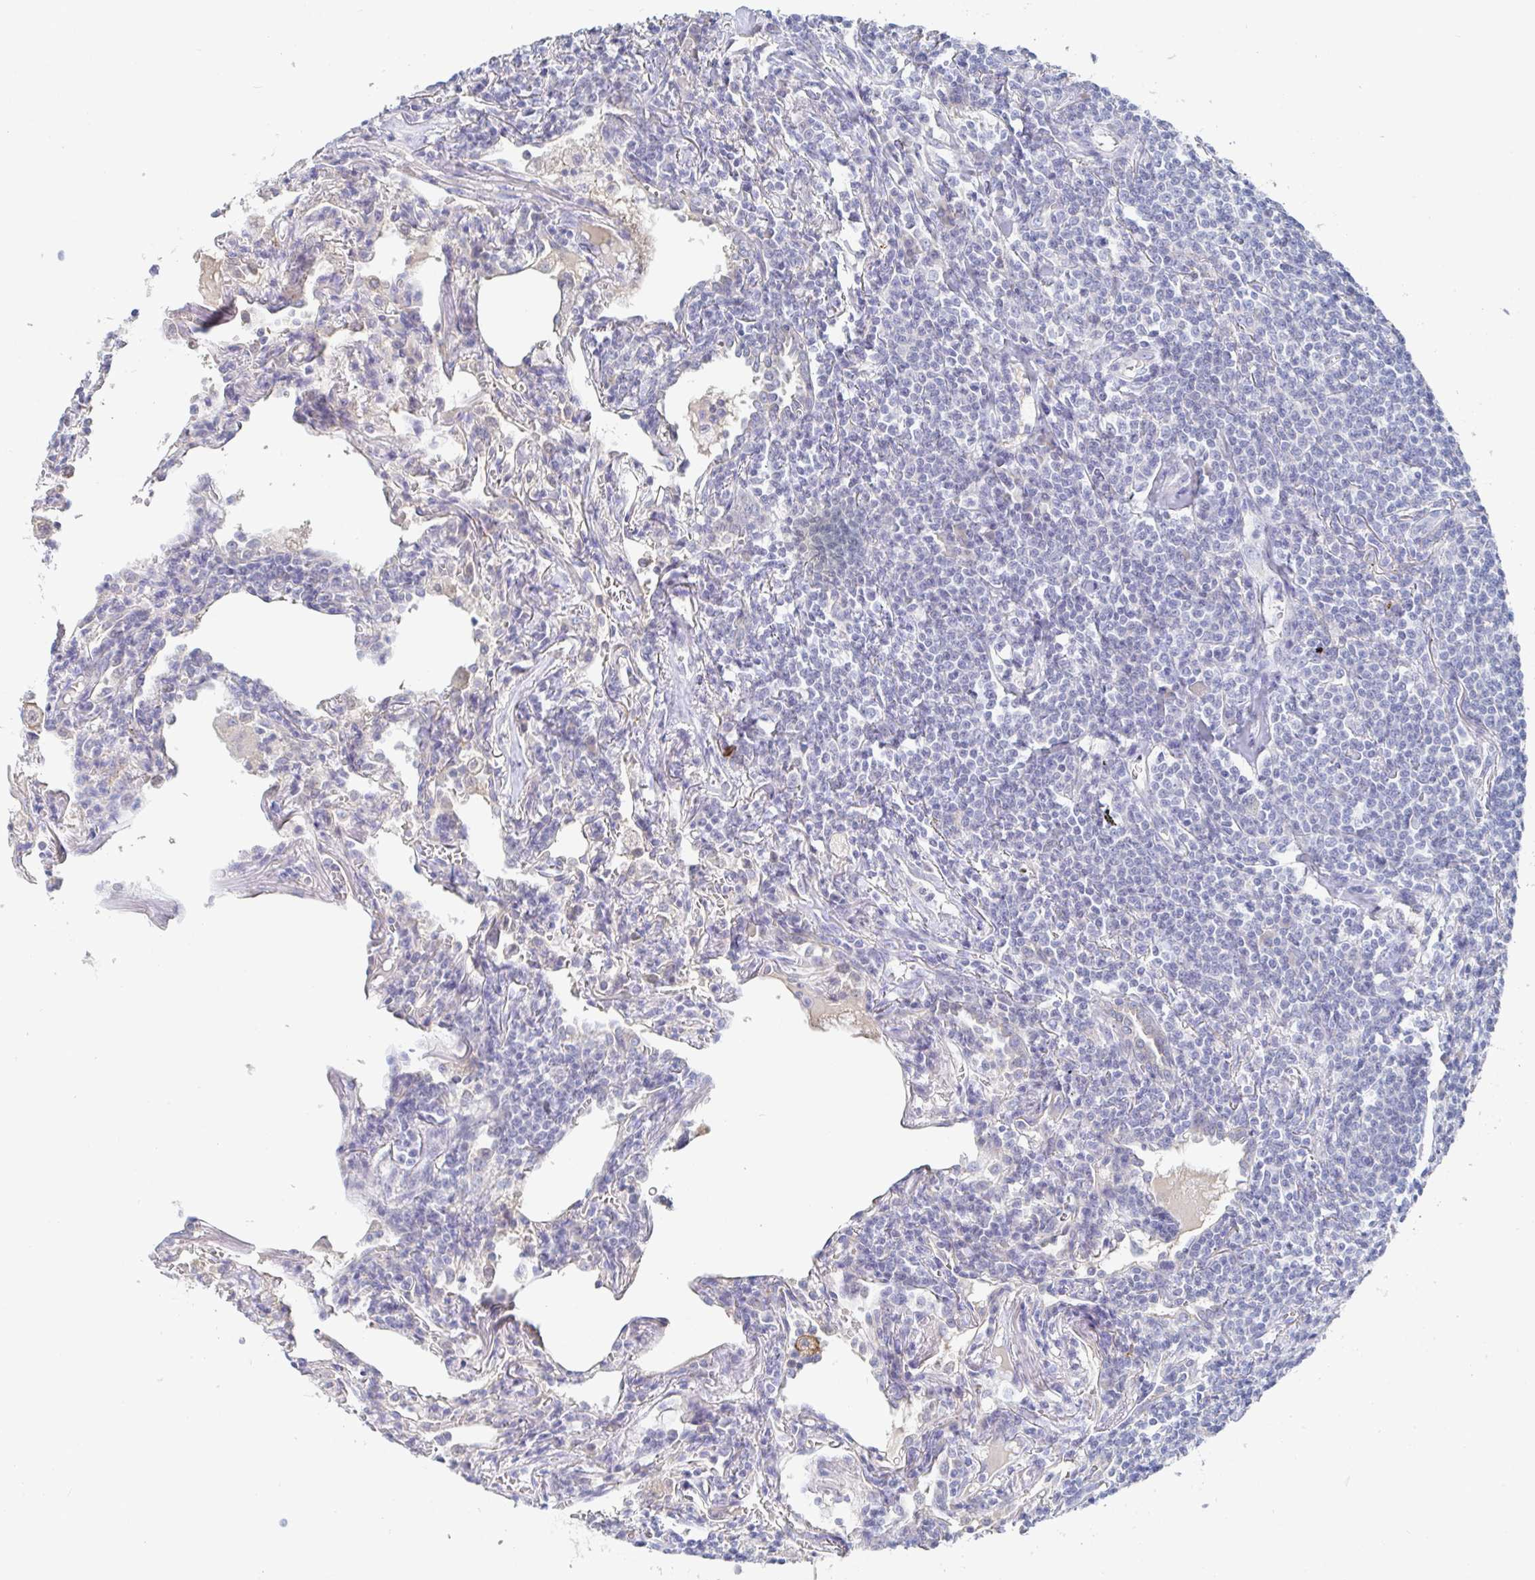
{"staining": {"intensity": "negative", "quantity": "none", "location": "none"}, "tissue": "lymphoma", "cell_type": "Tumor cells", "image_type": "cancer", "snomed": [{"axis": "morphology", "description": "Malignant lymphoma, non-Hodgkin's type, Low grade"}, {"axis": "topography", "description": "Lung"}], "caption": "DAB immunohistochemical staining of human malignant lymphoma, non-Hodgkin's type (low-grade) shows no significant expression in tumor cells.", "gene": "ZNF430", "patient": {"sex": "female", "age": 71}}